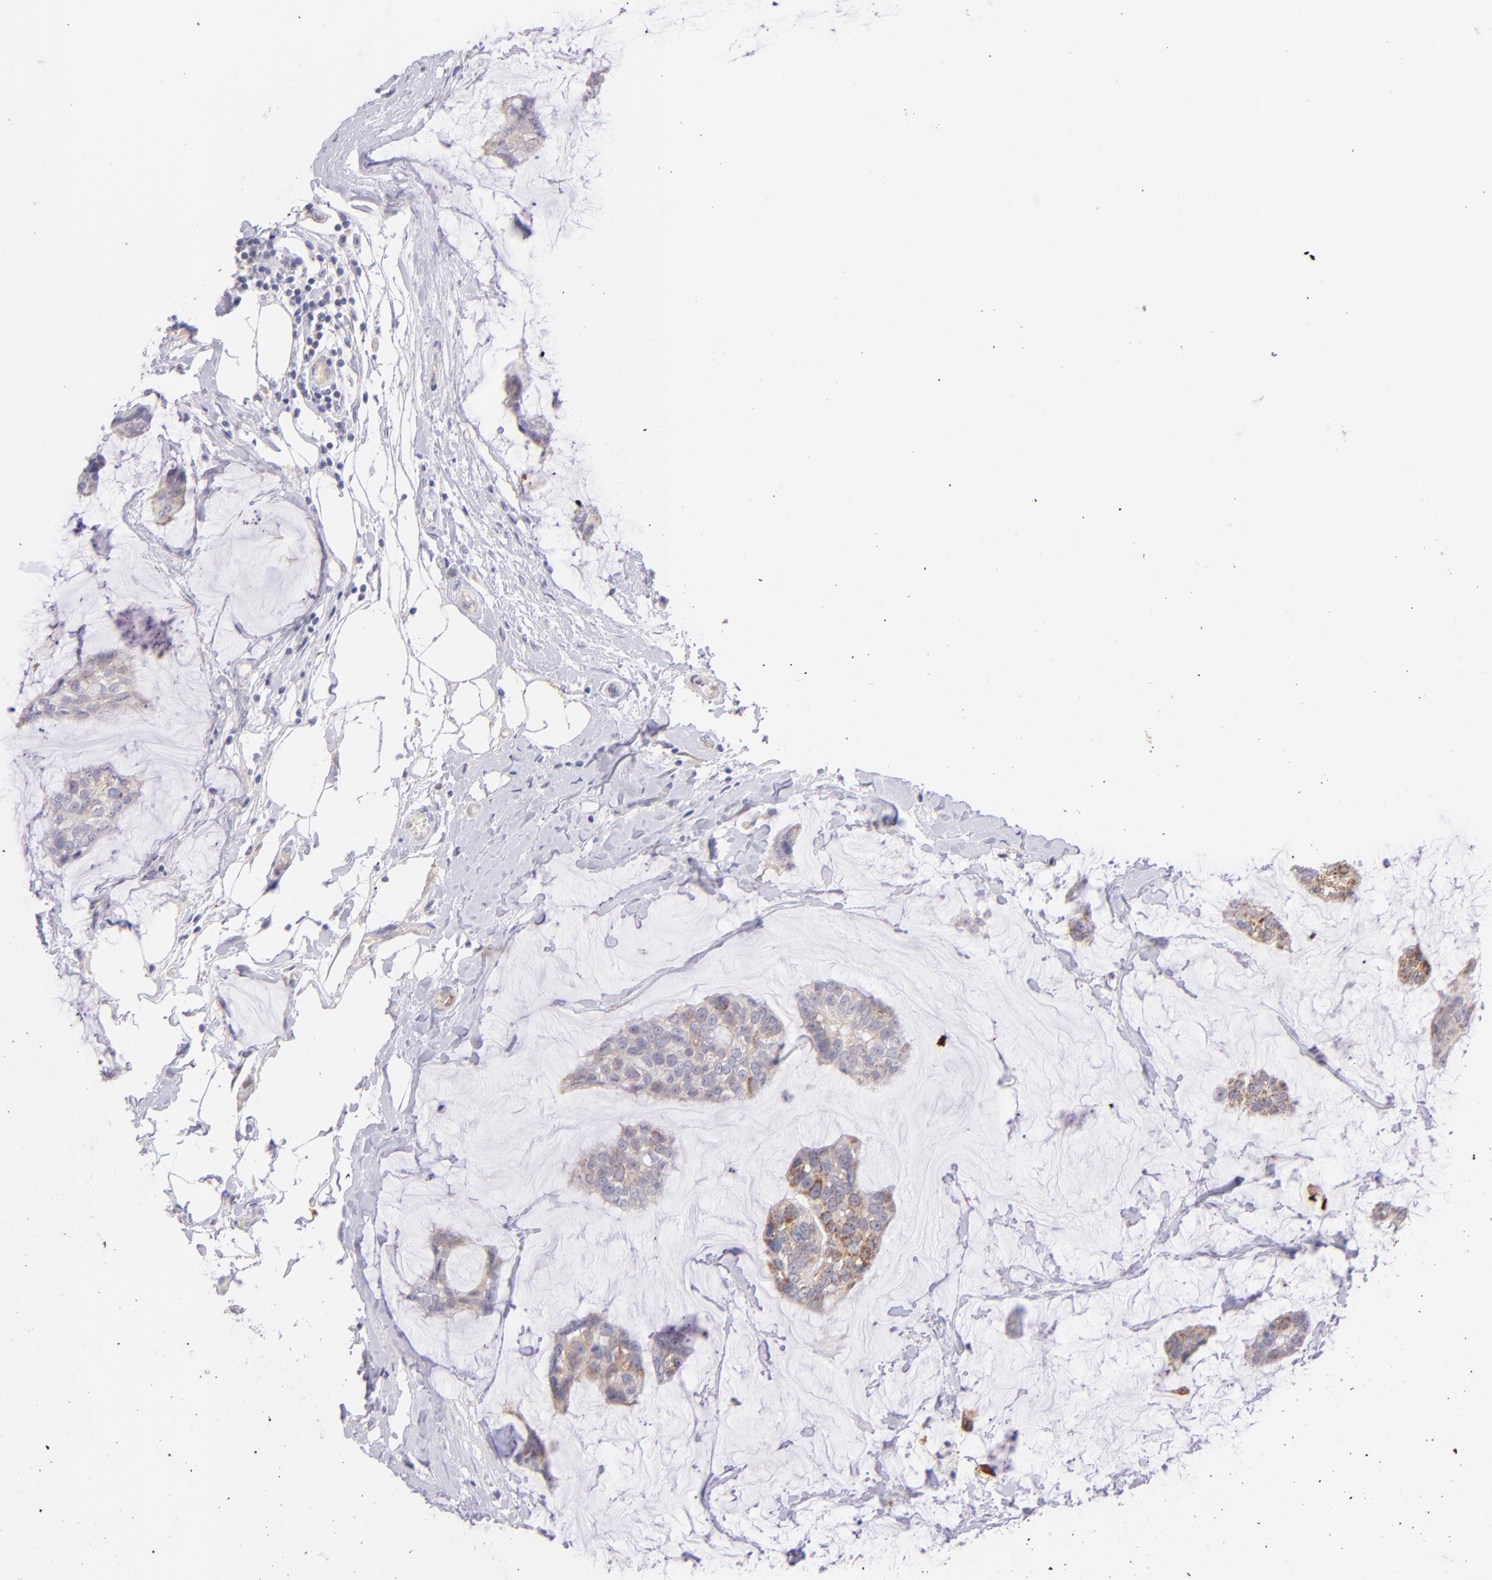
{"staining": {"intensity": "moderate", "quantity": ">75%", "location": "cytoplasmic/membranous"}, "tissue": "breast cancer", "cell_type": "Tumor cells", "image_type": "cancer", "snomed": [{"axis": "morphology", "description": "Duct carcinoma"}, {"axis": "topography", "description": "Breast"}], "caption": "Moderate cytoplasmic/membranous staining for a protein is identified in about >75% of tumor cells of breast cancer using immunohistochemistry (IHC).", "gene": "SH2D4A", "patient": {"sex": "female", "age": 93}}